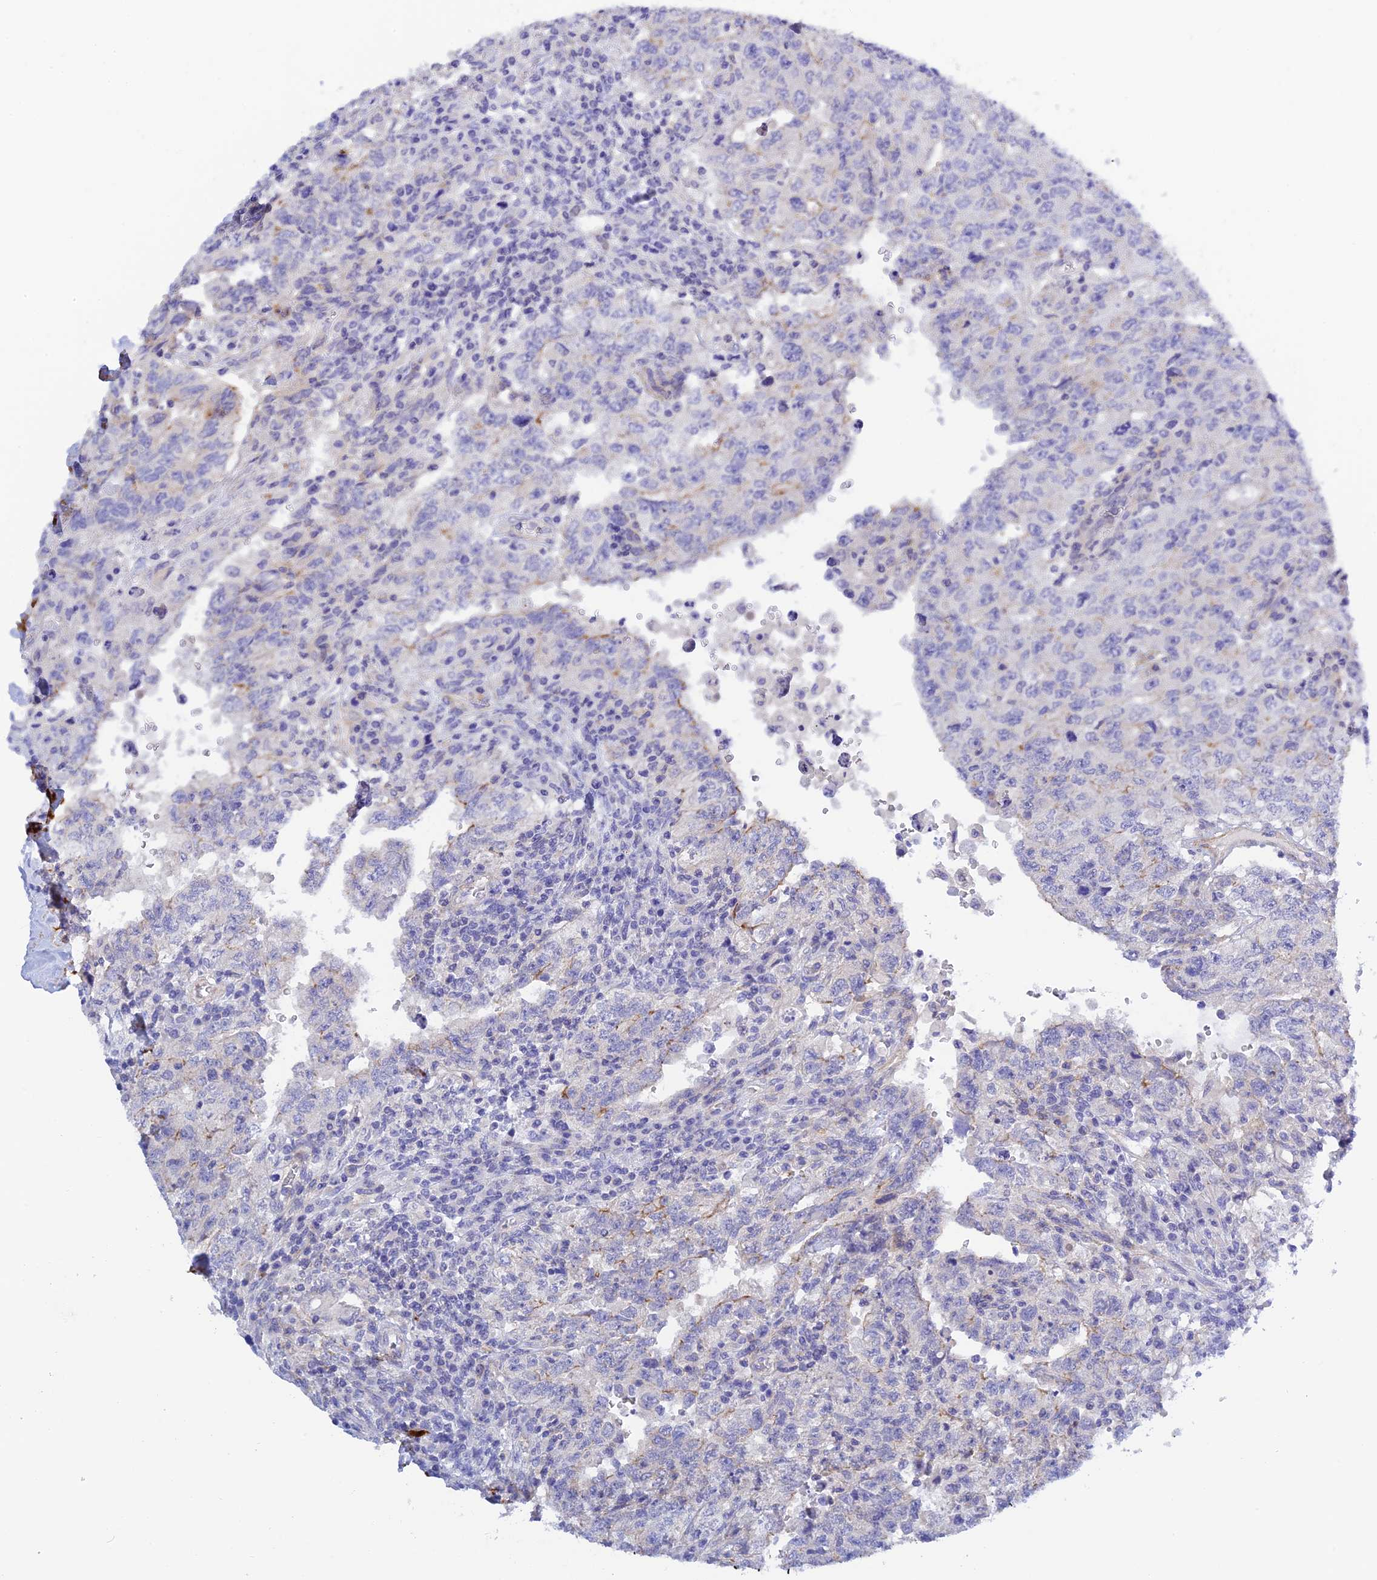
{"staining": {"intensity": "negative", "quantity": "none", "location": "none"}, "tissue": "testis cancer", "cell_type": "Tumor cells", "image_type": "cancer", "snomed": [{"axis": "morphology", "description": "Carcinoma, Embryonal, NOS"}, {"axis": "topography", "description": "Testis"}], "caption": "Immunohistochemistry (IHC) image of neoplastic tissue: human embryonal carcinoma (testis) stained with DAB (3,3'-diaminobenzidine) exhibits no significant protein expression in tumor cells. (Brightfield microscopy of DAB IHC at high magnification).", "gene": "ZDHHC16", "patient": {"sex": "male", "age": 26}}